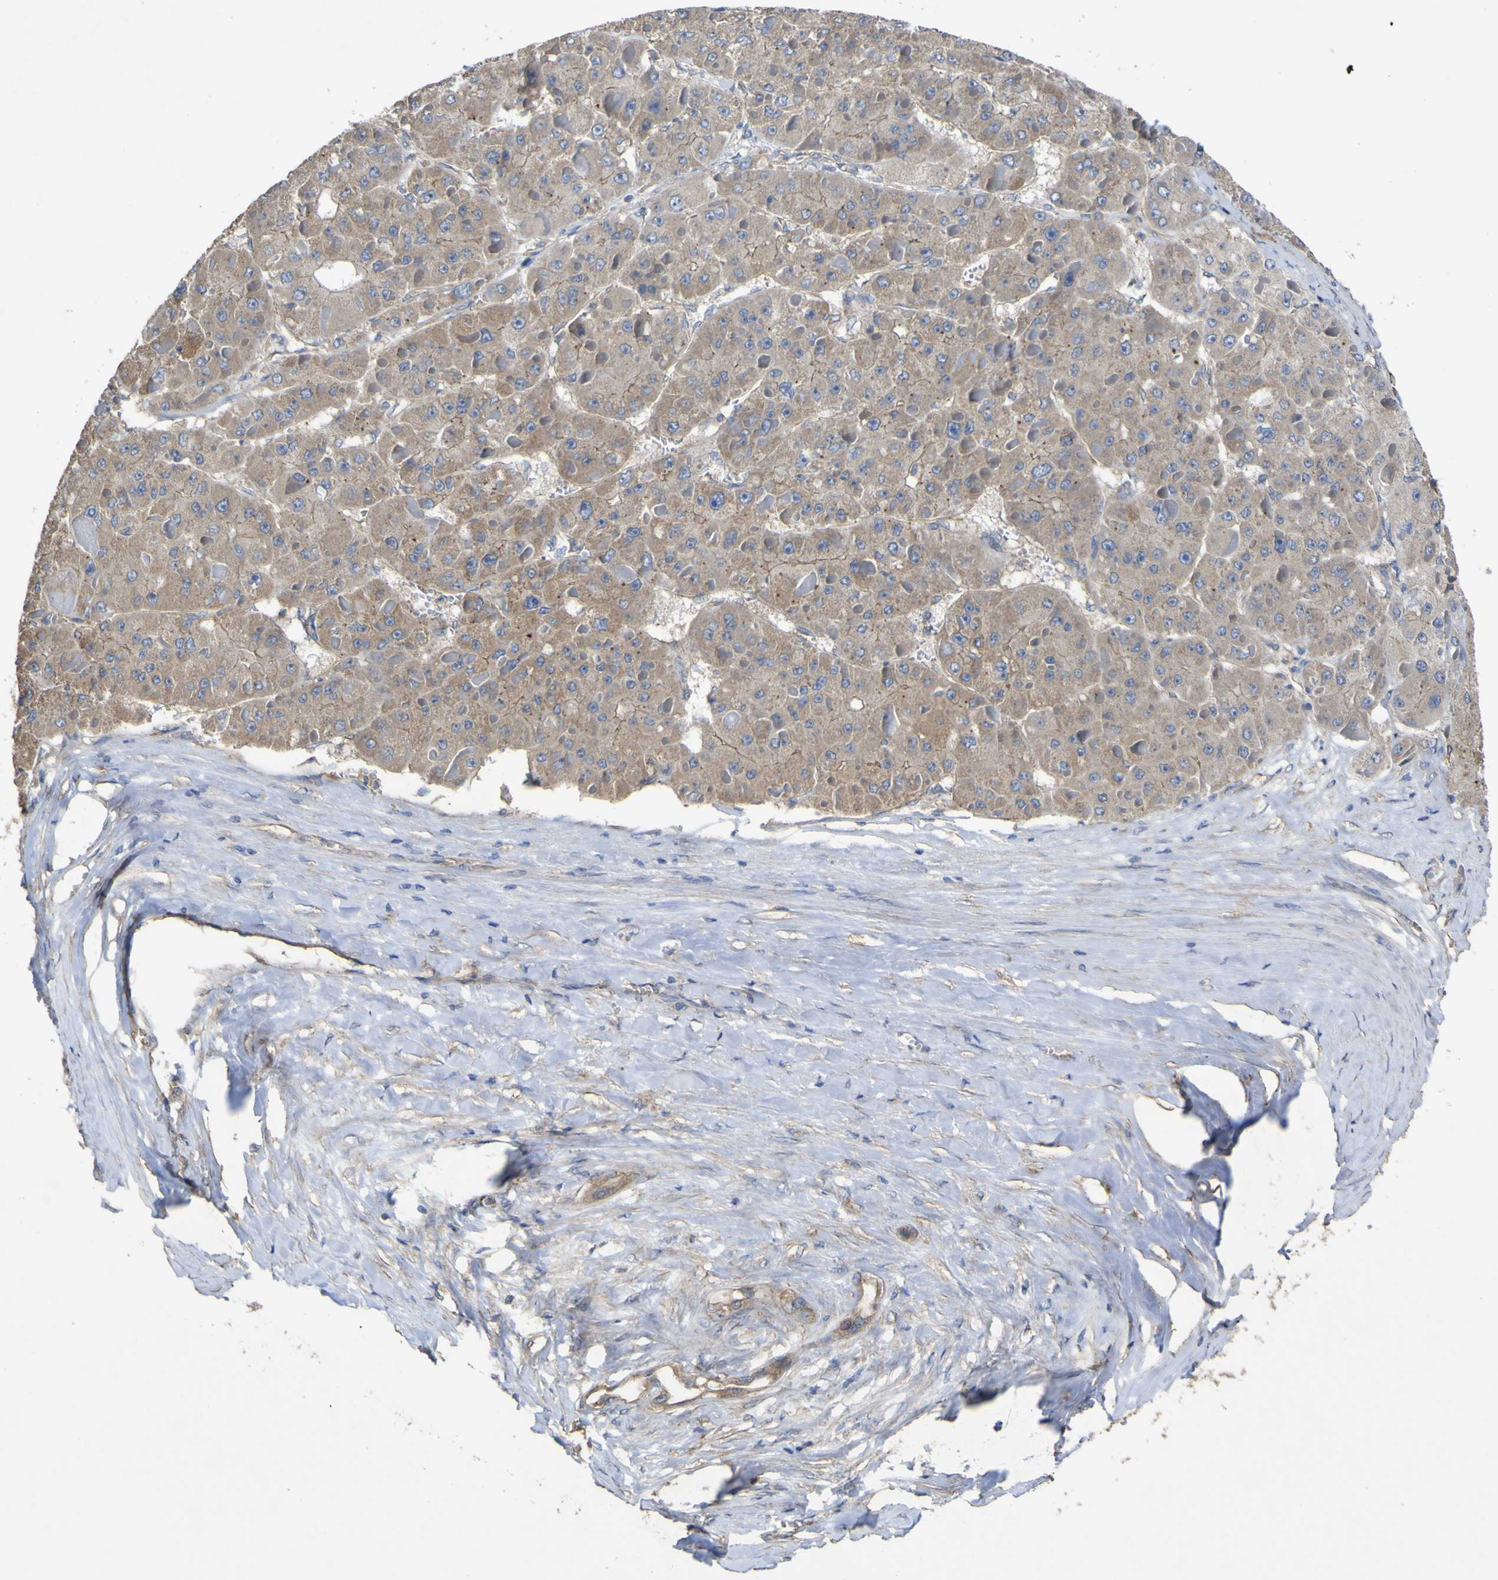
{"staining": {"intensity": "moderate", "quantity": ">75%", "location": "cytoplasmic/membranous"}, "tissue": "liver cancer", "cell_type": "Tumor cells", "image_type": "cancer", "snomed": [{"axis": "morphology", "description": "Carcinoma, Hepatocellular, NOS"}, {"axis": "topography", "description": "Liver"}], "caption": "Moderate cytoplasmic/membranous staining for a protein is seen in approximately >75% of tumor cells of liver cancer using IHC.", "gene": "TNFSF15", "patient": {"sex": "female", "age": 73}}